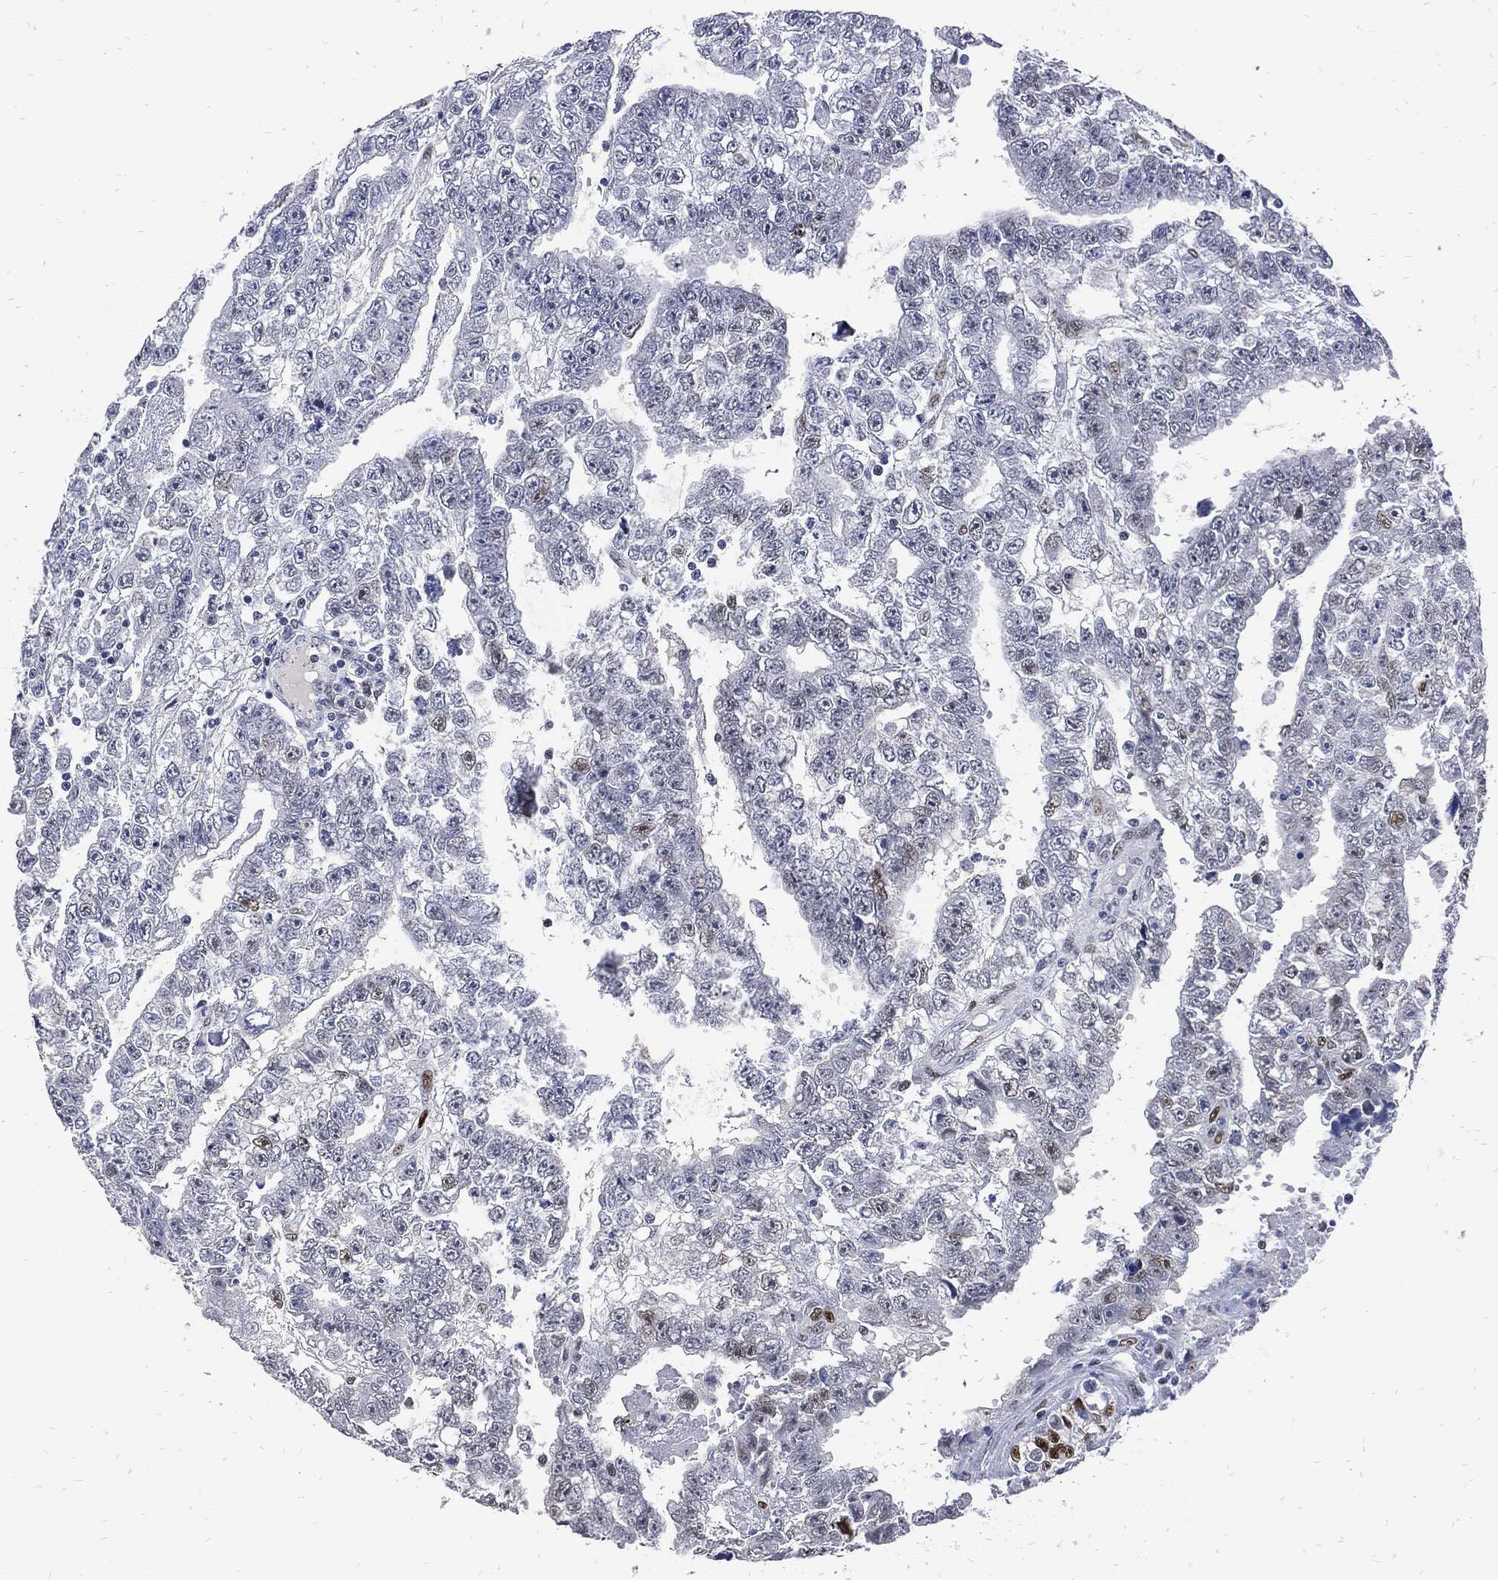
{"staining": {"intensity": "negative", "quantity": "none", "location": "none"}, "tissue": "testis cancer", "cell_type": "Tumor cells", "image_type": "cancer", "snomed": [{"axis": "morphology", "description": "Carcinoma, Embryonal, NOS"}, {"axis": "topography", "description": "Testis"}], "caption": "DAB immunohistochemical staining of human testis cancer shows no significant staining in tumor cells. Brightfield microscopy of IHC stained with DAB (3,3'-diaminobenzidine) (brown) and hematoxylin (blue), captured at high magnification.", "gene": "JUN", "patient": {"sex": "male", "age": 25}}